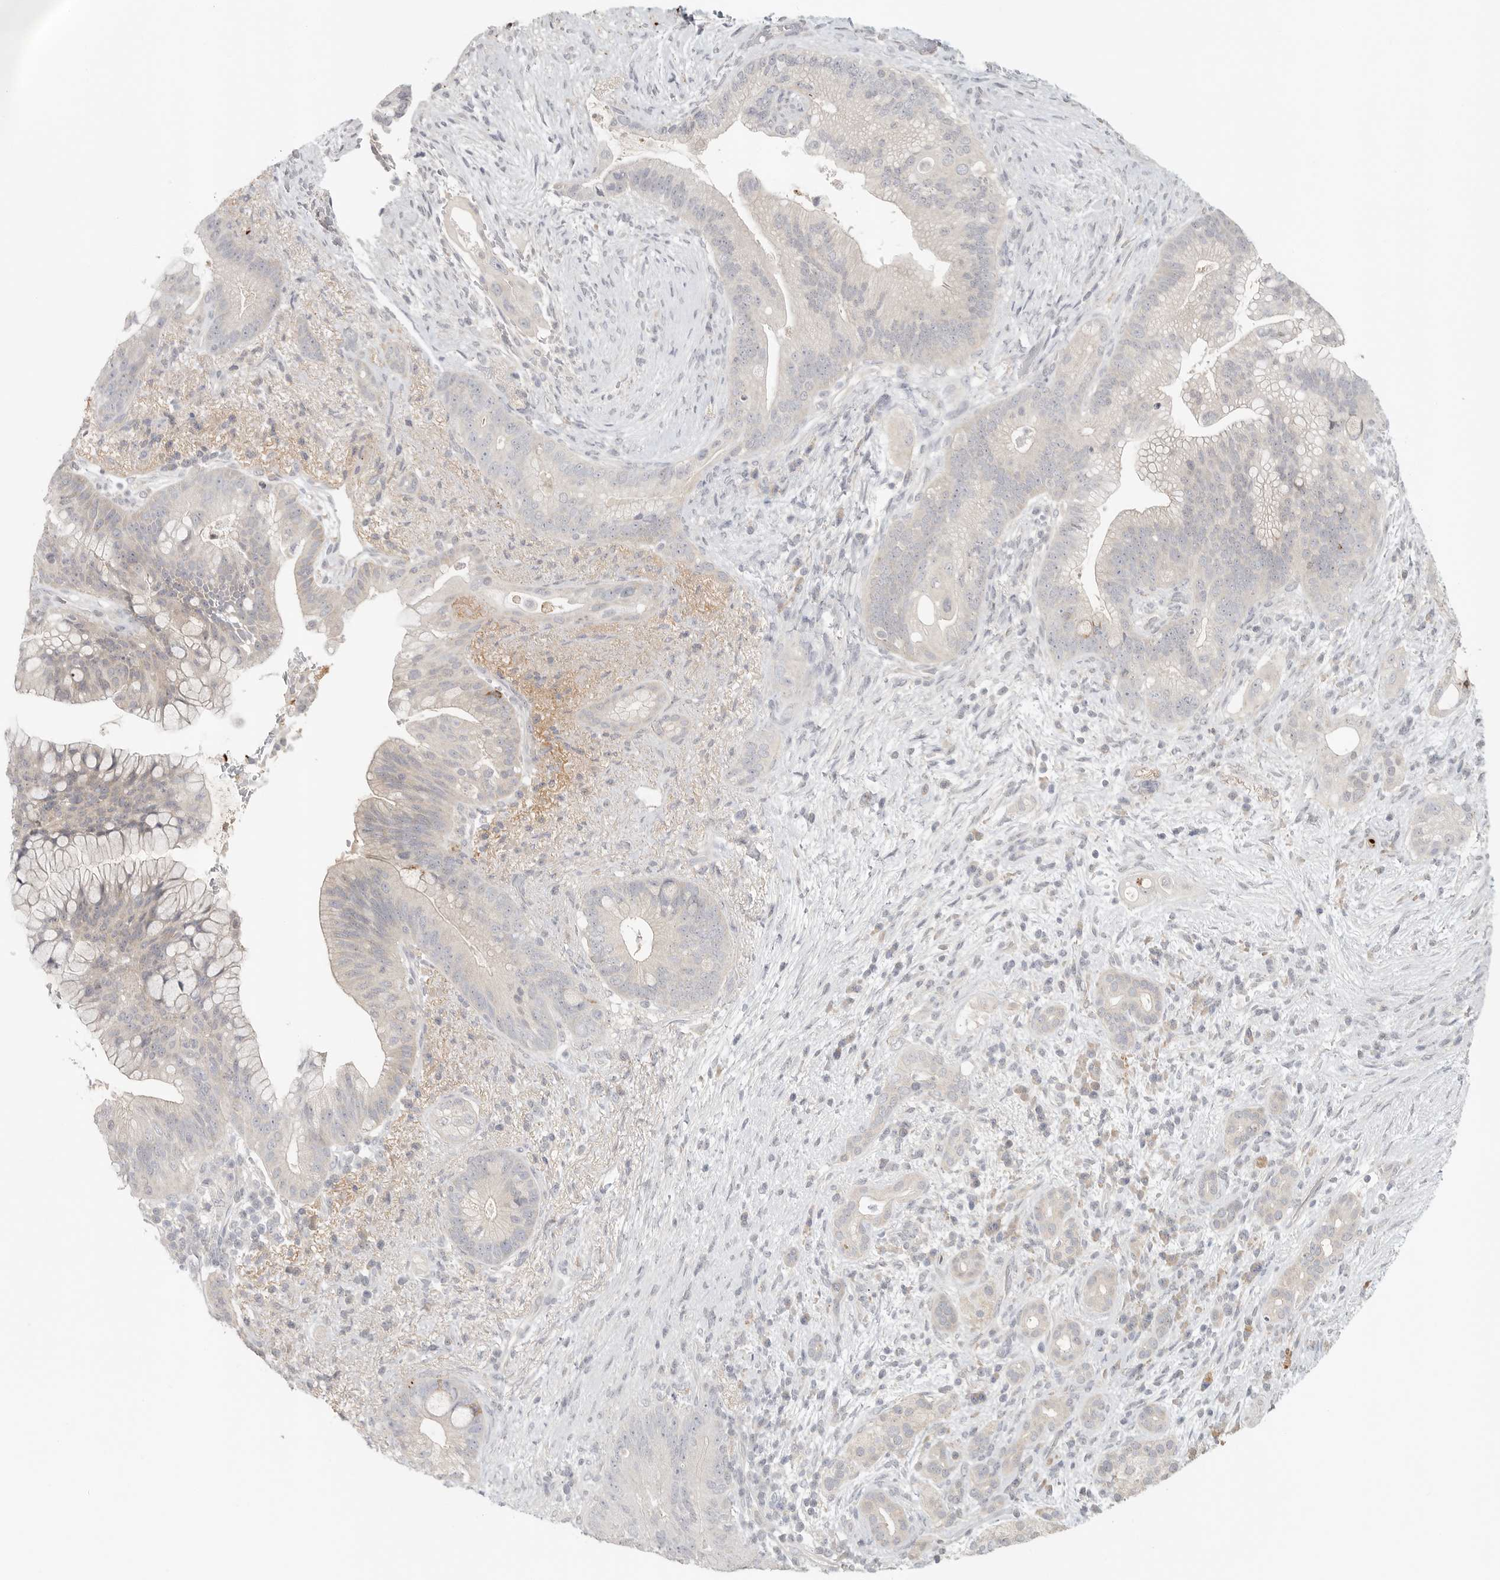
{"staining": {"intensity": "negative", "quantity": "none", "location": "none"}, "tissue": "pancreatic cancer", "cell_type": "Tumor cells", "image_type": "cancer", "snomed": [{"axis": "morphology", "description": "Adenocarcinoma, NOS"}, {"axis": "topography", "description": "Pancreas"}], "caption": "IHC photomicrograph of pancreatic cancer stained for a protein (brown), which reveals no expression in tumor cells.", "gene": "HDAC6", "patient": {"sex": "male", "age": 53}}